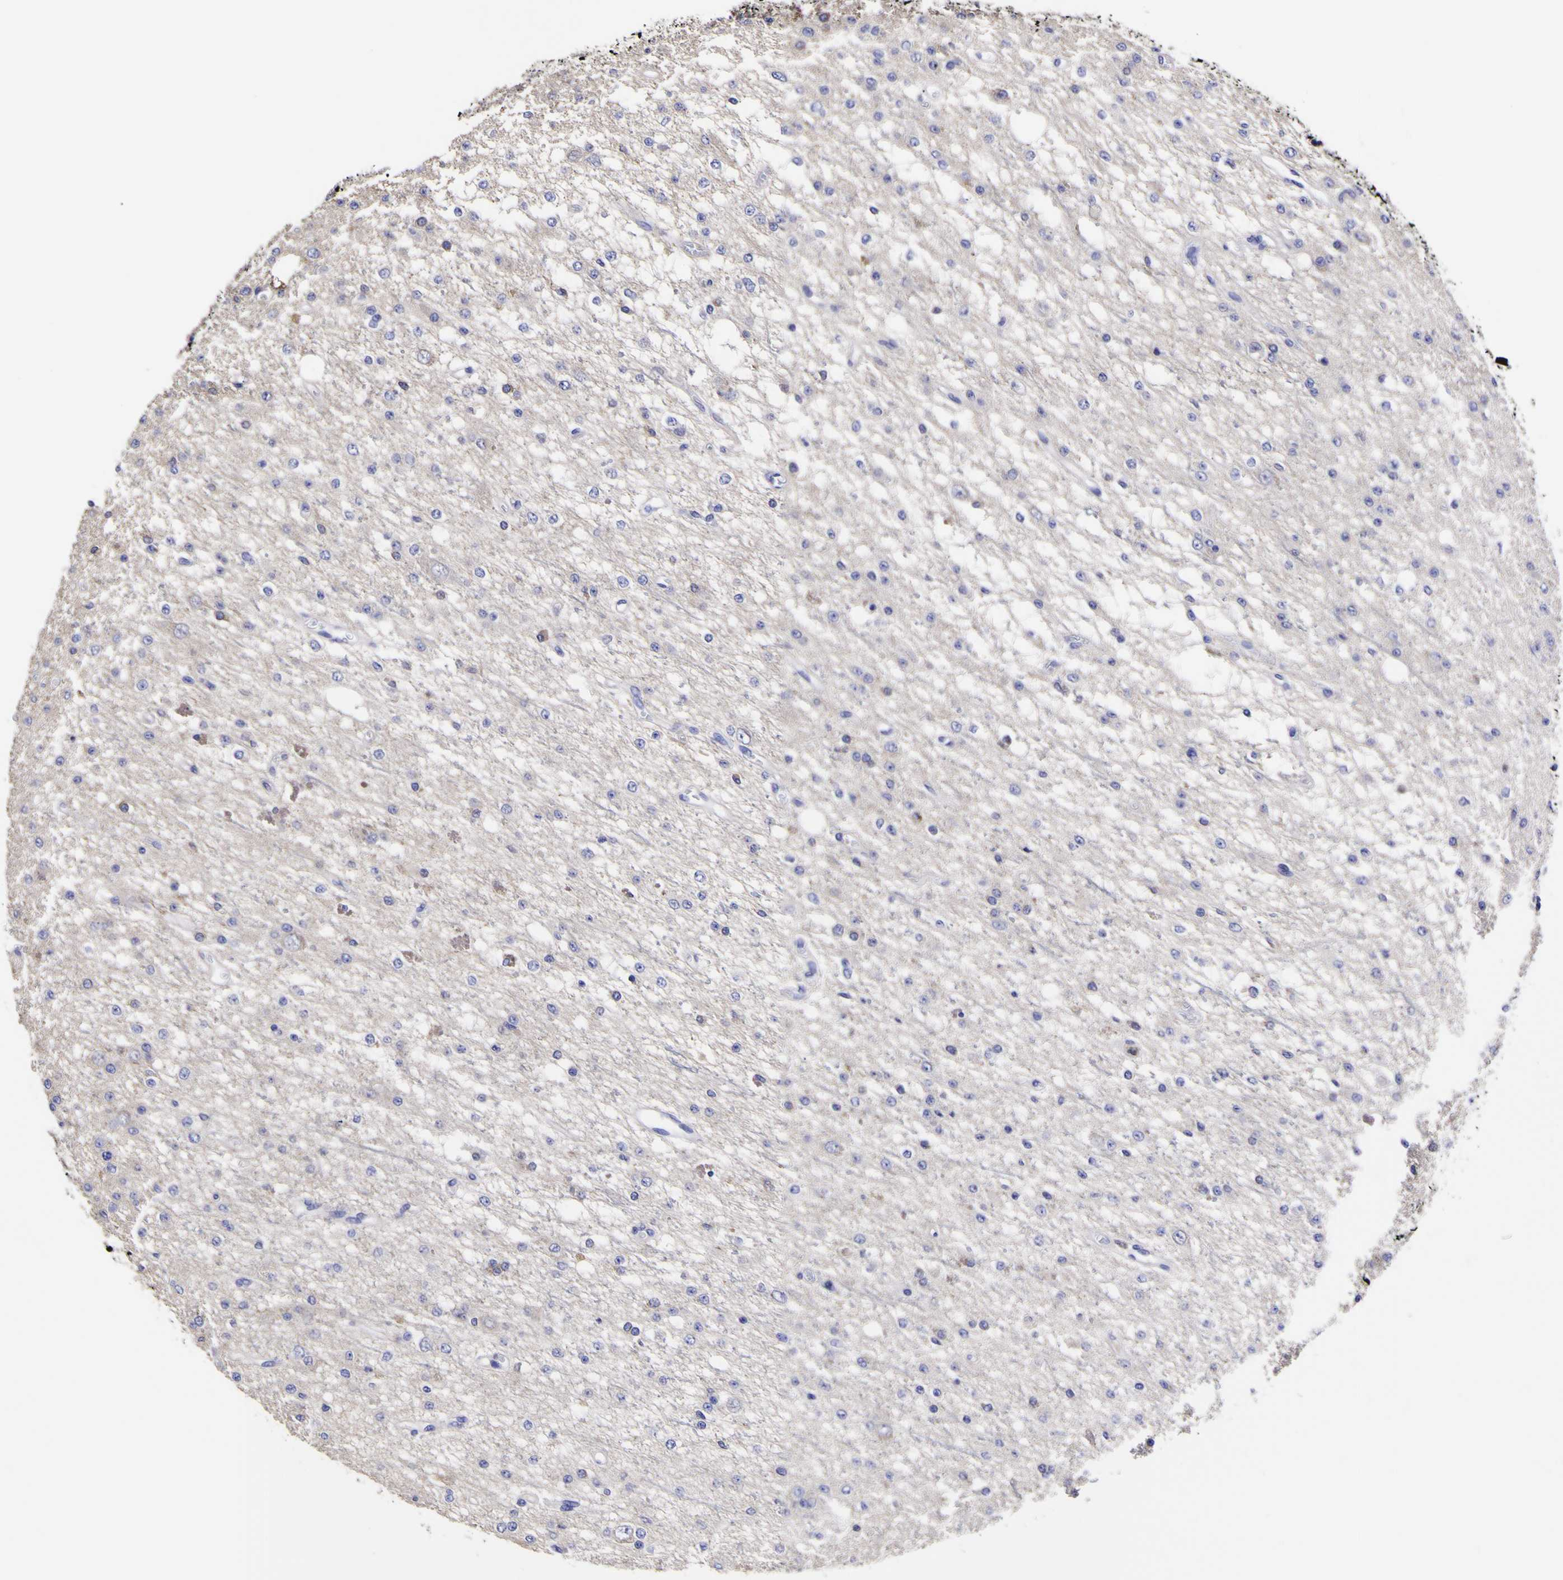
{"staining": {"intensity": "negative", "quantity": "none", "location": "none"}, "tissue": "glioma", "cell_type": "Tumor cells", "image_type": "cancer", "snomed": [{"axis": "morphology", "description": "Glioma, malignant, Low grade"}, {"axis": "topography", "description": "Brain"}], "caption": "Tumor cells are negative for brown protein staining in malignant glioma (low-grade).", "gene": "MAPK14", "patient": {"sex": "male", "age": 38}}